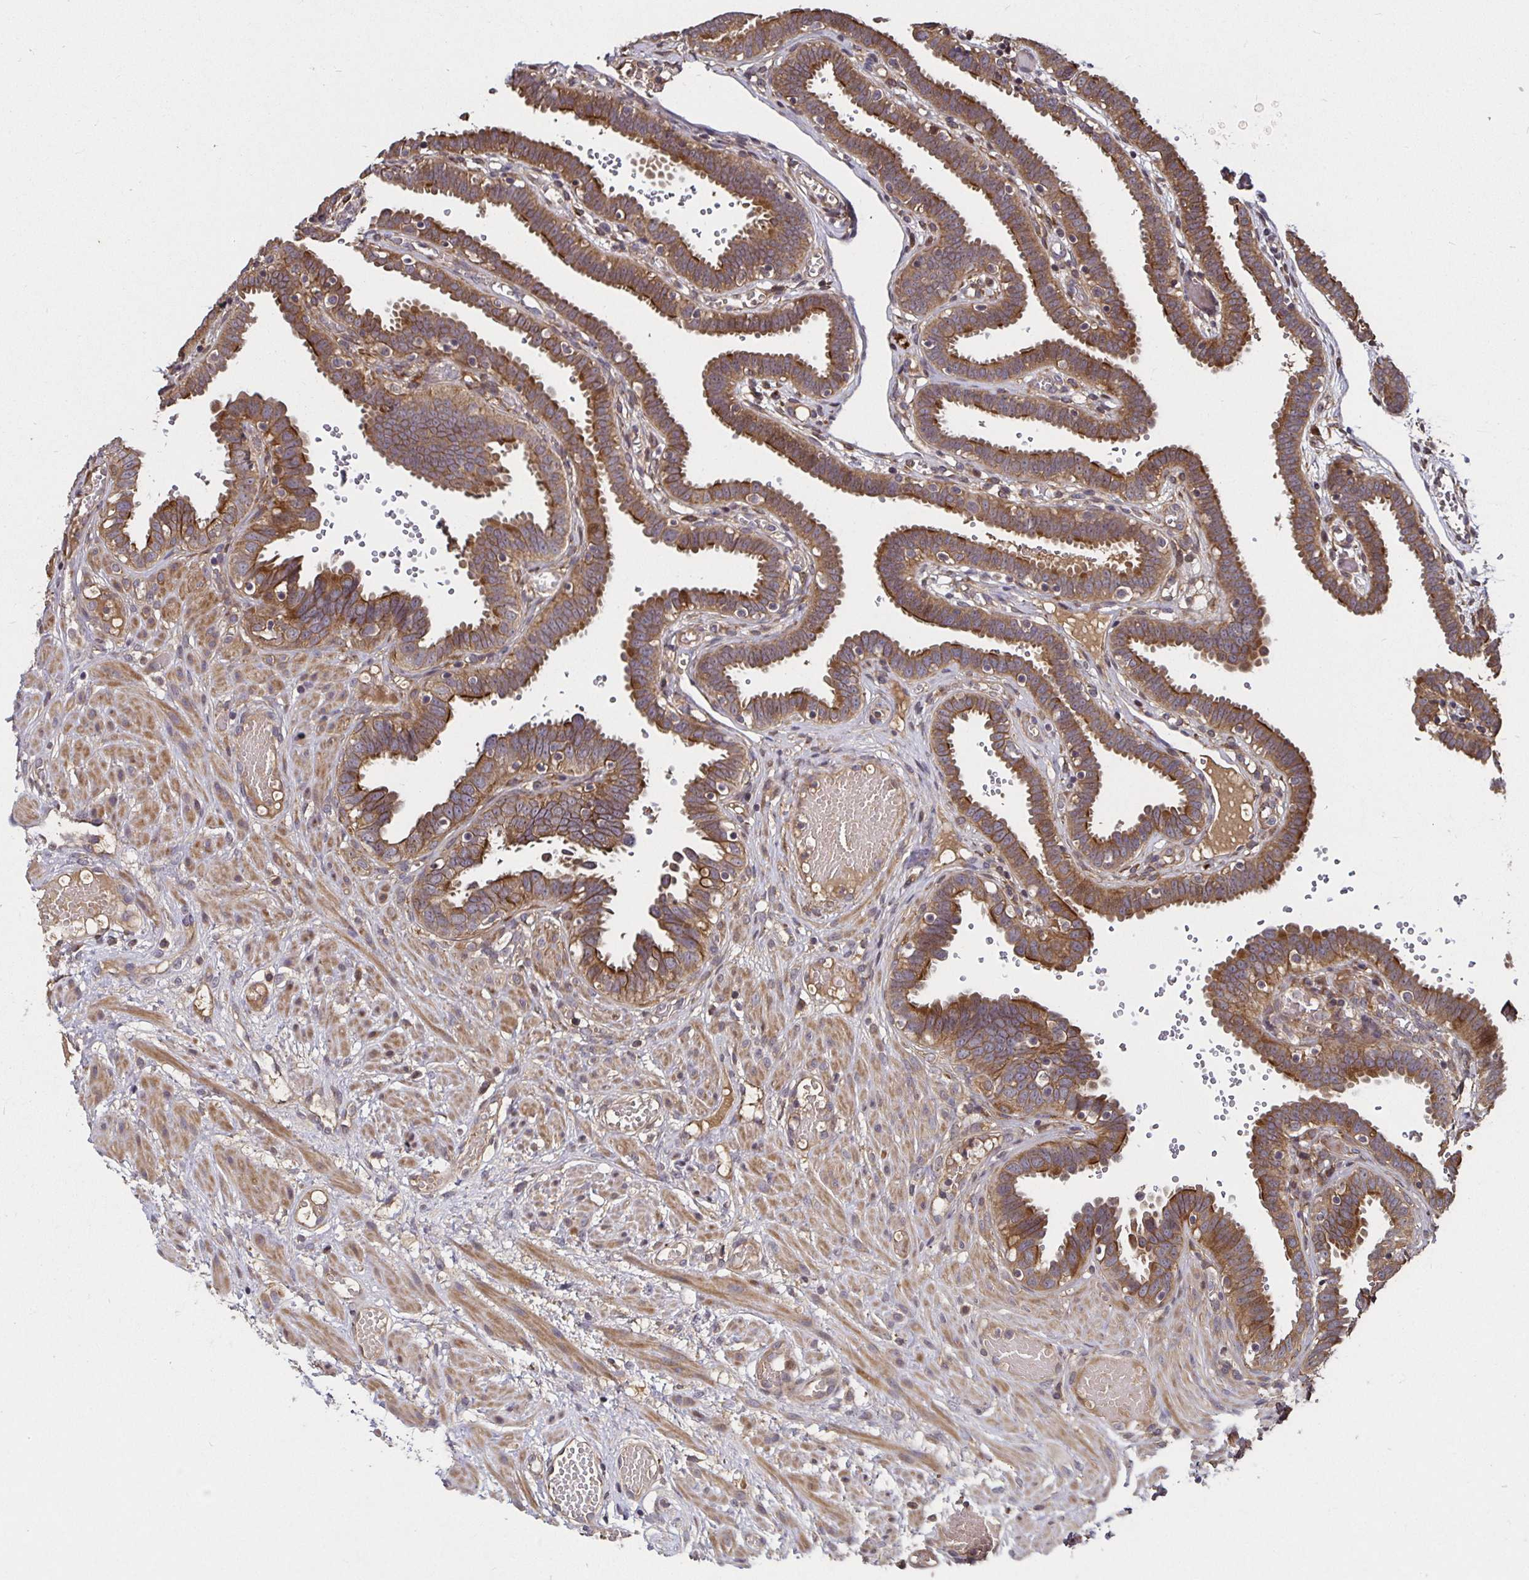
{"staining": {"intensity": "moderate", "quantity": ">75%", "location": "cytoplasmic/membranous"}, "tissue": "fallopian tube", "cell_type": "Glandular cells", "image_type": "normal", "snomed": [{"axis": "morphology", "description": "Normal tissue, NOS"}, {"axis": "topography", "description": "Fallopian tube"}], "caption": "Moderate cytoplasmic/membranous positivity is present in about >75% of glandular cells in benign fallopian tube.", "gene": "SMYD3", "patient": {"sex": "female", "age": 37}}